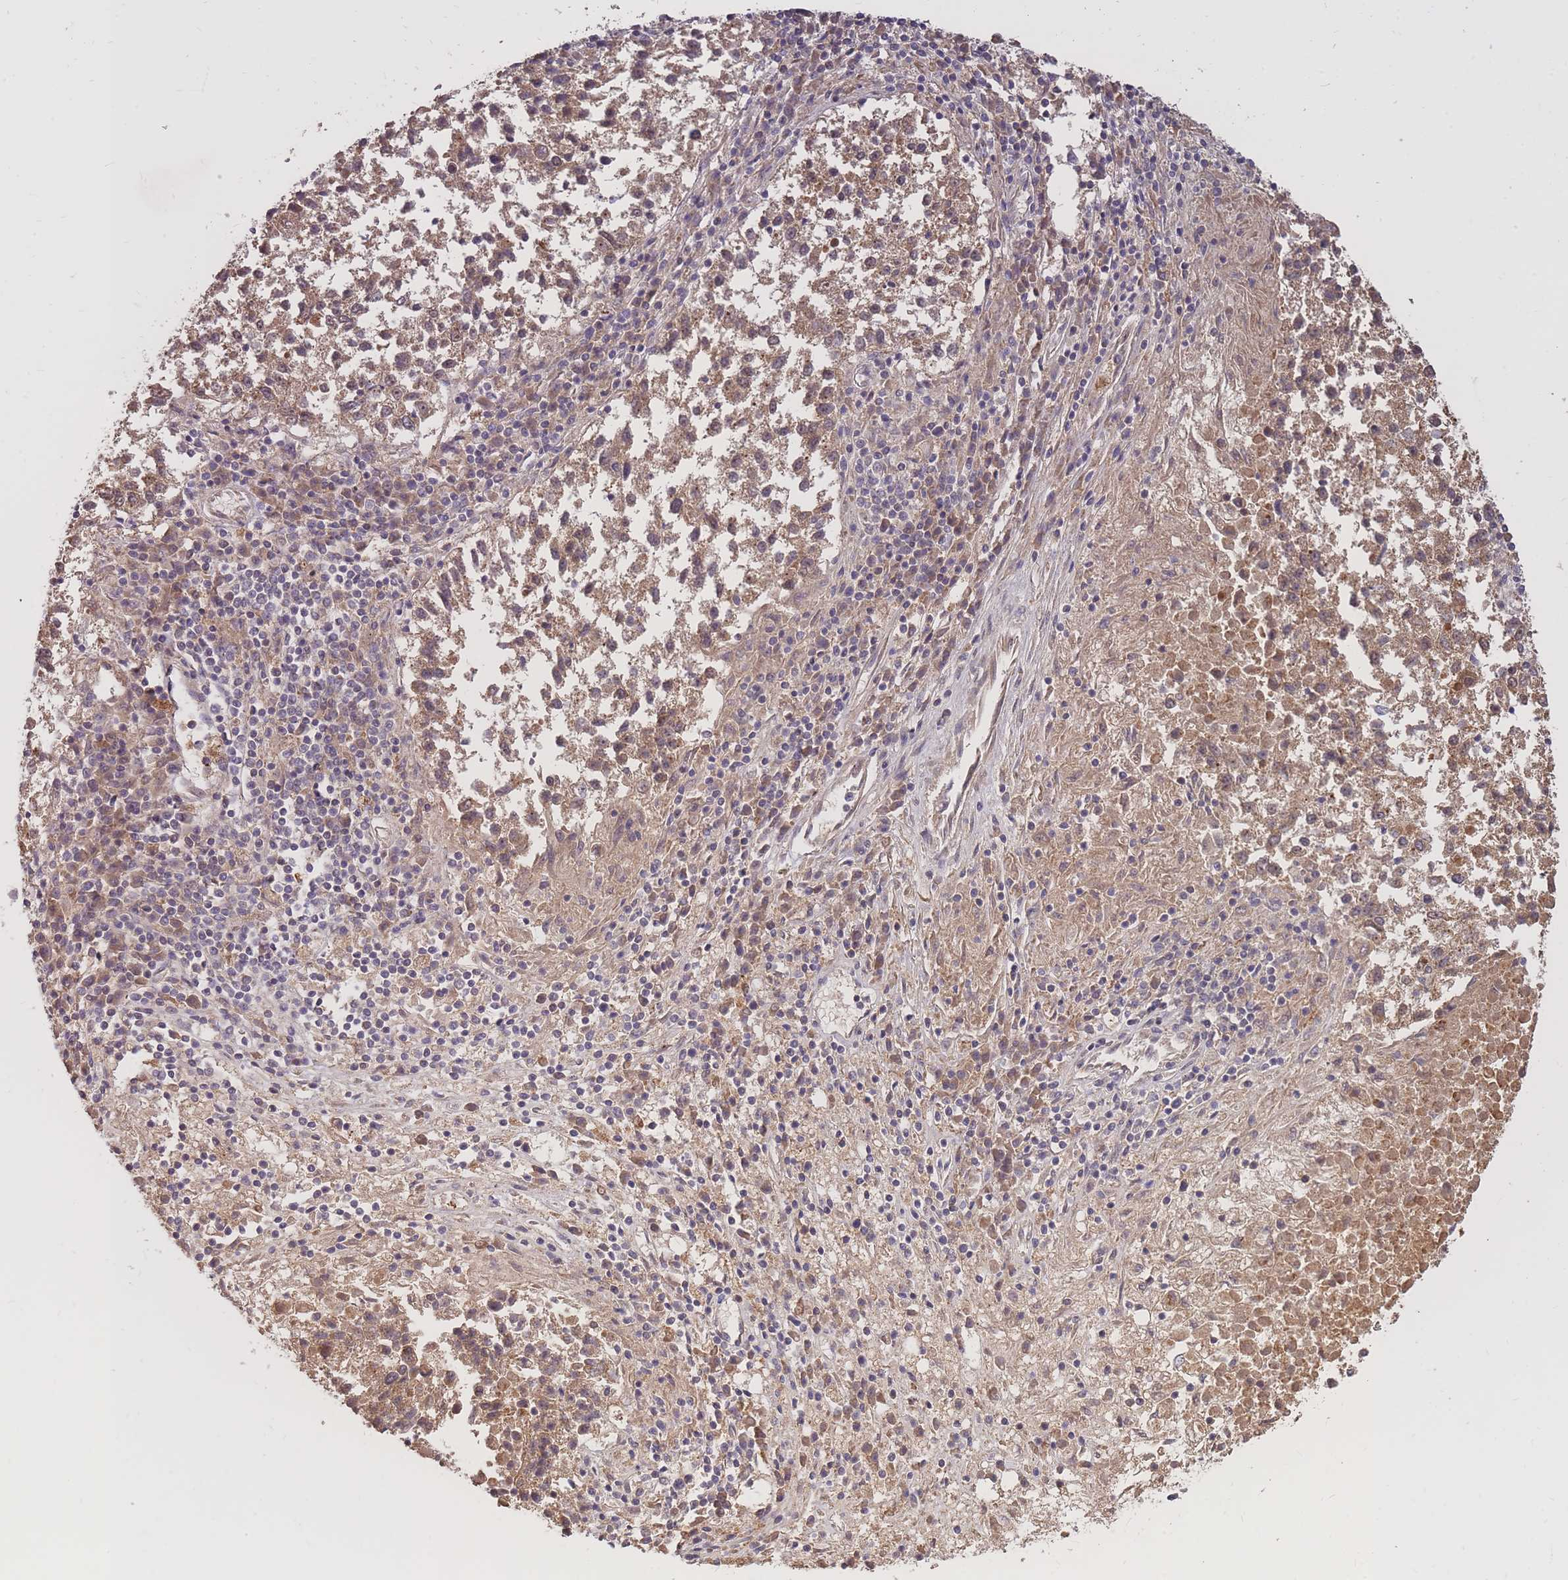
{"staining": {"intensity": "moderate", "quantity": ">75%", "location": "cytoplasmic/membranous"}, "tissue": "lung cancer", "cell_type": "Tumor cells", "image_type": "cancer", "snomed": [{"axis": "morphology", "description": "Squamous cell carcinoma, NOS"}, {"axis": "topography", "description": "Lung"}], "caption": "An image of human lung cancer stained for a protein reveals moderate cytoplasmic/membranous brown staining in tumor cells.", "gene": "IGF2BP2", "patient": {"sex": "male", "age": 73}}